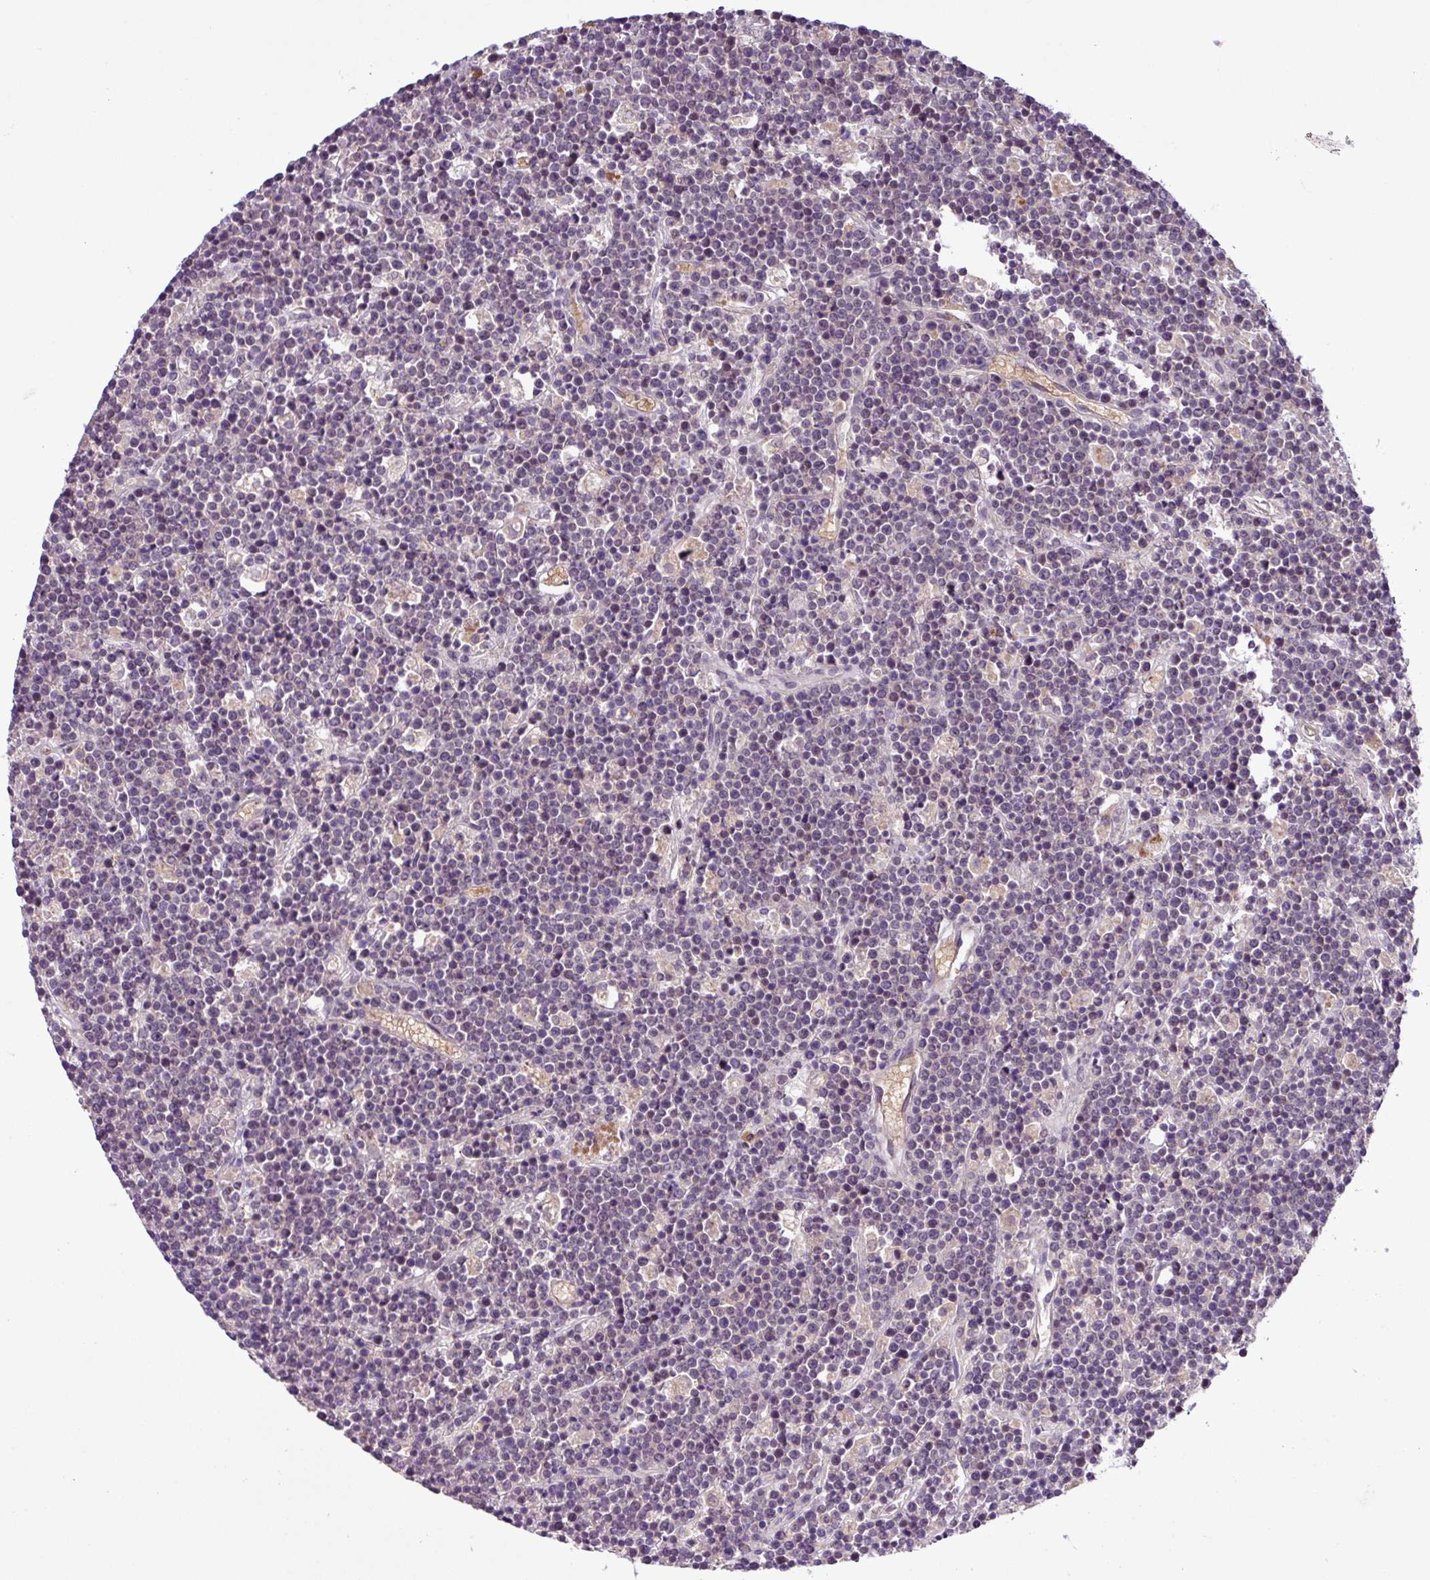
{"staining": {"intensity": "weak", "quantity": "<25%", "location": "nuclear"}, "tissue": "lymphoma", "cell_type": "Tumor cells", "image_type": "cancer", "snomed": [{"axis": "morphology", "description": "Malignant lymphoma, non-Hodgkin's type, High grade"}, {"axis": "topography", "description": "Ovary"}], "caption": "A histopathology image of lymphoma stained for a protein demonstrates no brown staining in tumor cells.", "gene": "TONSL", "patient": {"sex": "female", "age": 56}}